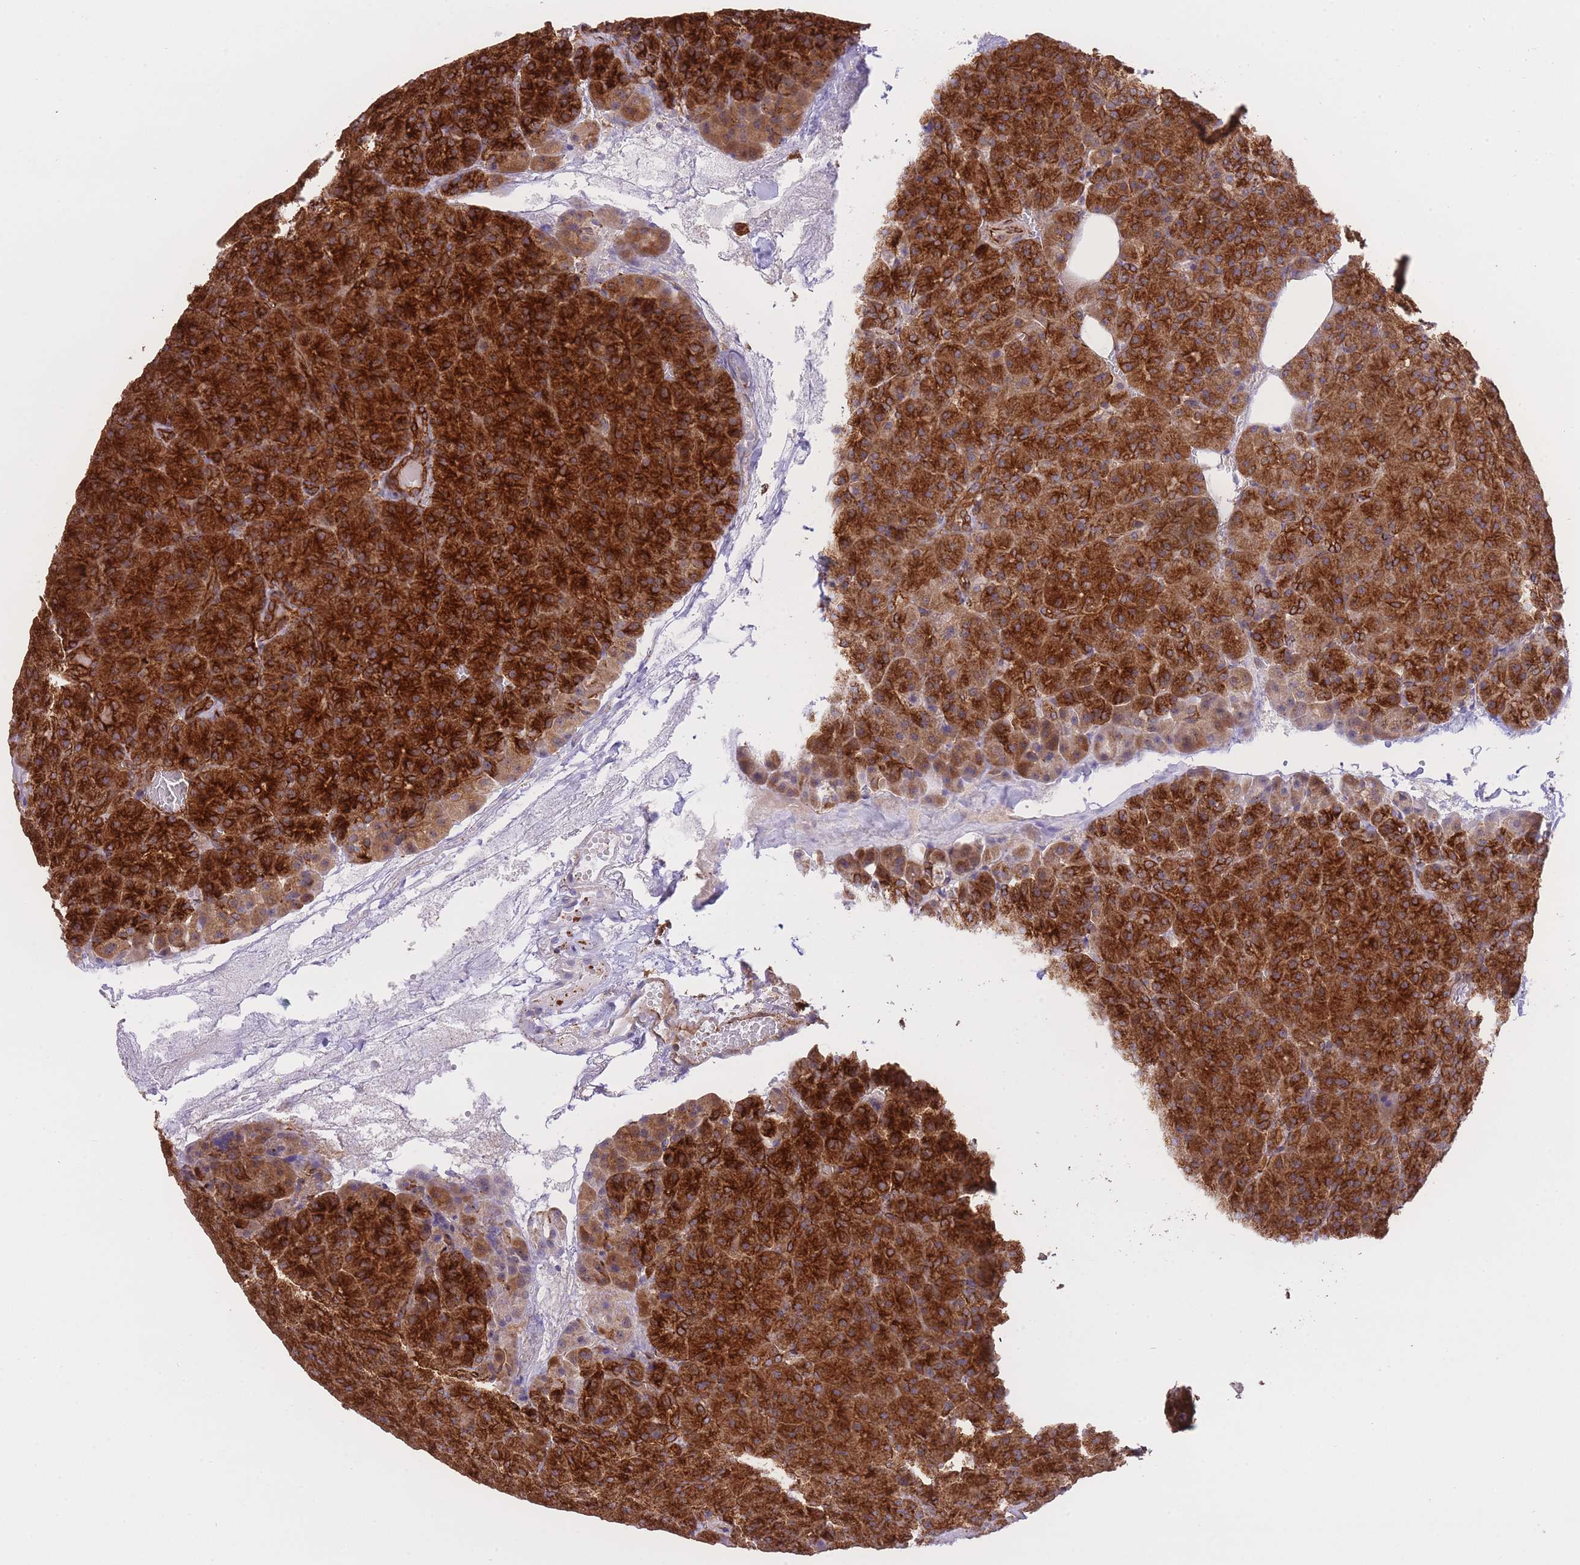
{"staining": {"intensity": "strong", "quantity": ">75%", "location": "cytoplasmic/membranous"}, "tissue": "pancreas", "cell_type": "Exocrine glandular cells", "image_type": "normal", "snomed": [{"axis": "morphology", "description": "Normal tissue, NOS"}, {"axis": "topography", "description": "Pancreas"}], "caption": "Immunohistochemistry staining of benign pancreas, which exhibits high levels of strong cytoplasmic/membranous staining in approximately >75% of exocrine glandular cells indicating strong cytoplasmic/membranous protein expression. The staining was performed using DAB (brown) for protein detection and nuclei were counterstained in hematoxylin (blue).", "gene": "EXOSC8", "patient": {"sex": "female", "age": 74}}